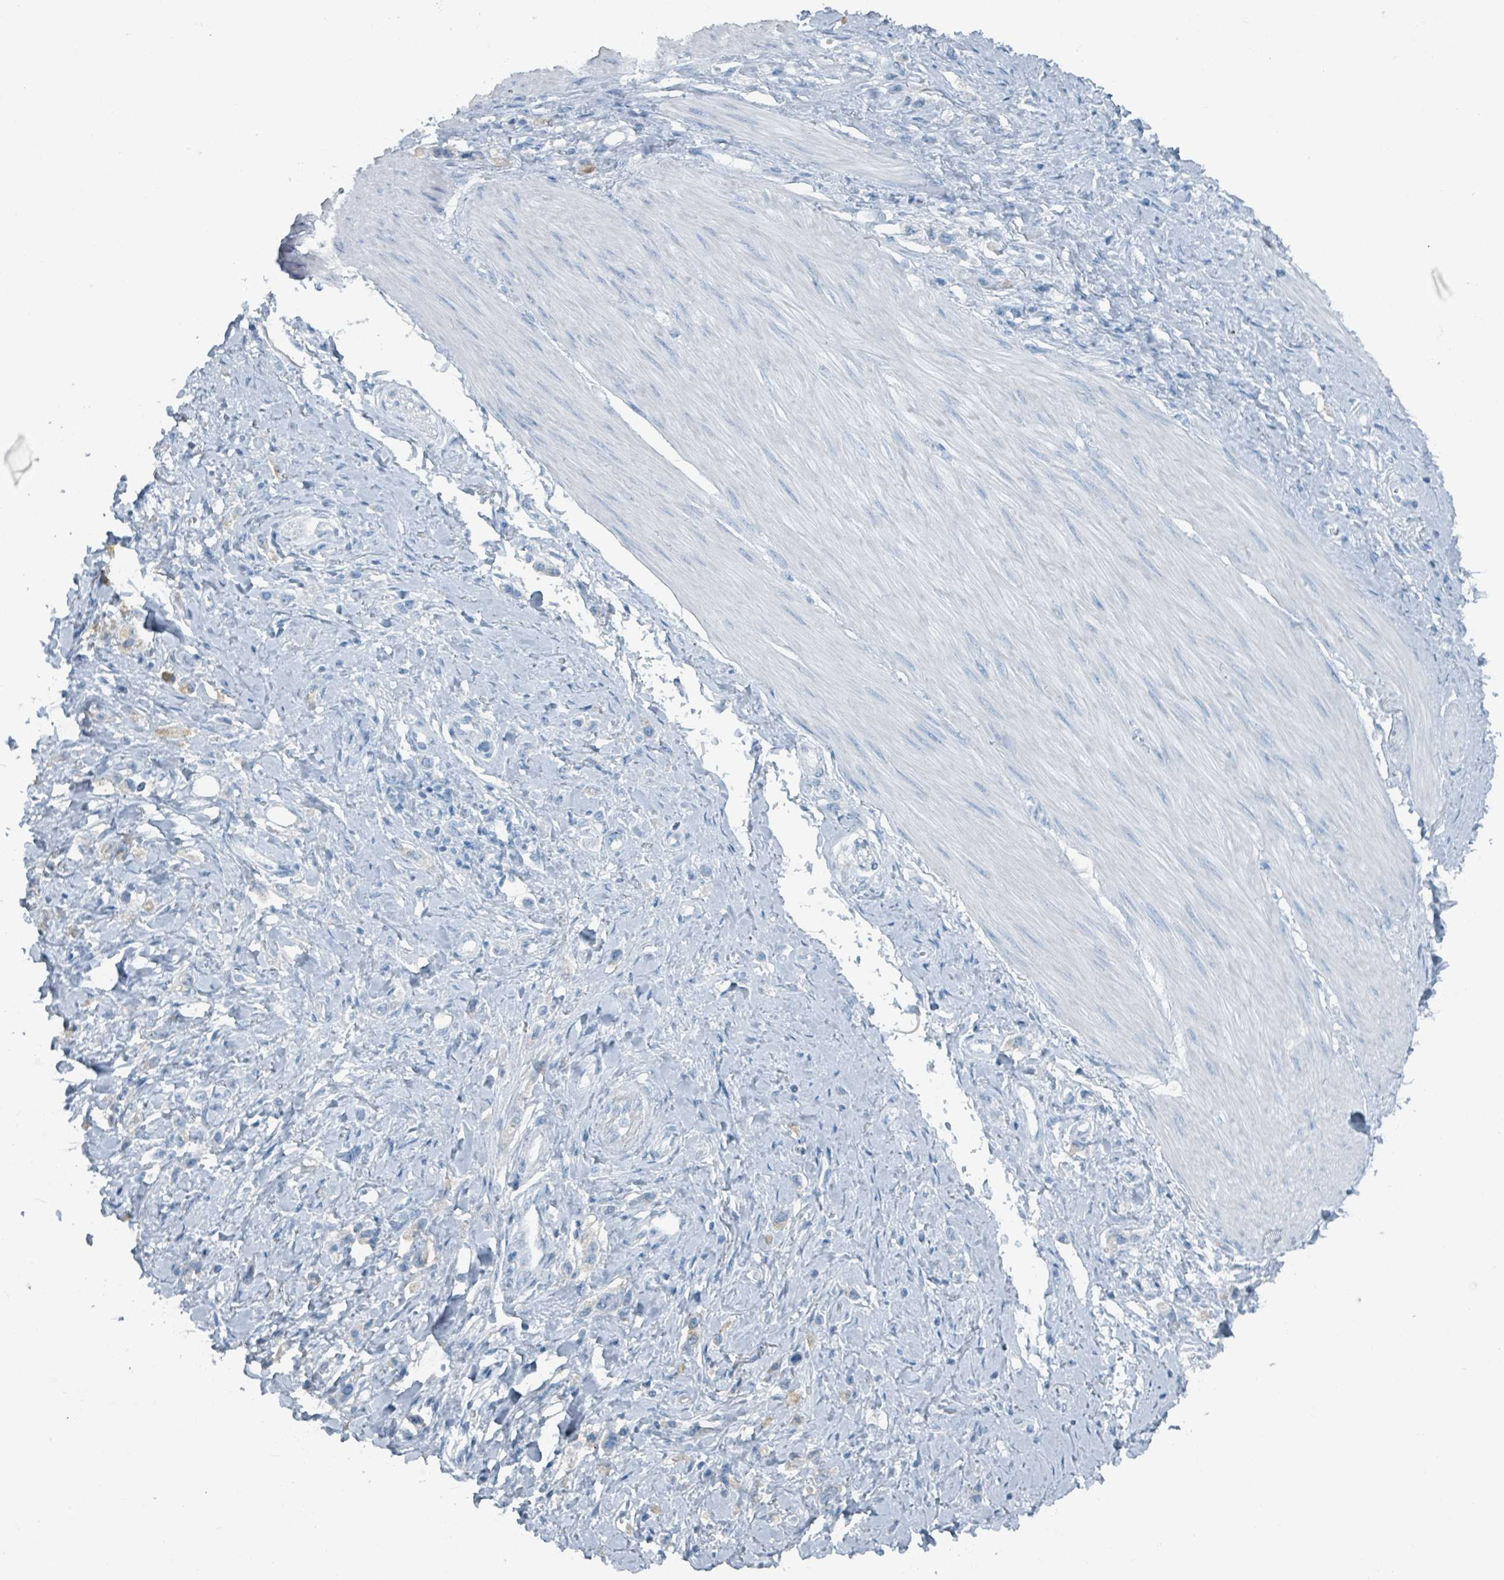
{"staining": {"intensity": "negative", "quantity": "none", "location": "none"}, "tissue": "stomach cancer", "cell_type": "Tumor cells", "image_type": "cancer", "snomed": [{"axis": "morphology", "description": "Adenocarcinoma, NOS"}, {"axis": "topography", "description": "Stomach"}], "caption": "A high-resolution image shows immunohistochemistry (IHC) staining of stomach adenocarcinoma, which shows no significant expression in tumor cells. Brightfield microscopy of IHC stained with DAB (brown) and hematoxylin (blue), captured at high magnification.", "gene": "GAMT", "patient": {"sex": "female", "age": 65}}